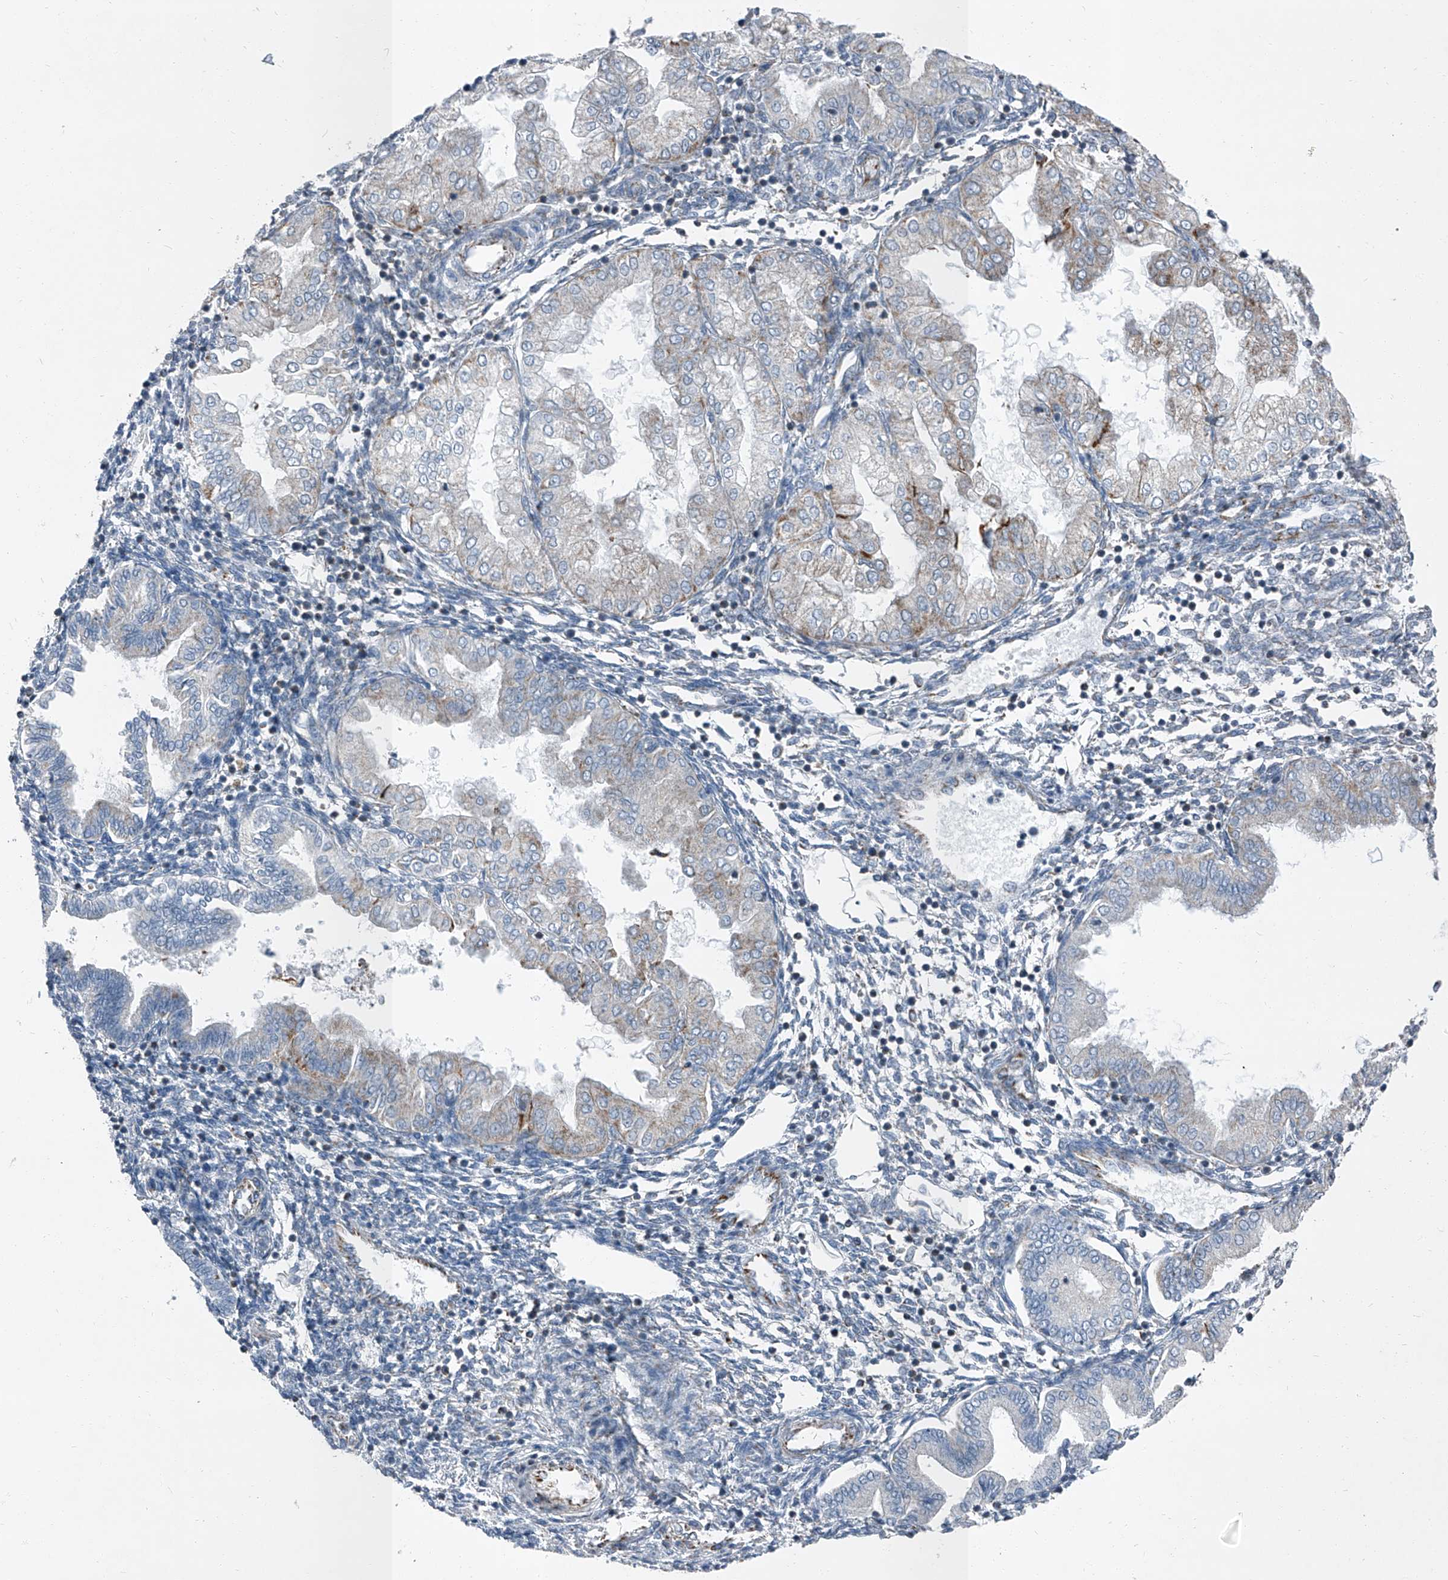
{"staining": {"intensity": "negative", "quantity": "none", "location": "none"}, "tissue": "endometrium", "cell_type": "Cells in endometrial stroma", "image_type": "normal", "snomed": [{"axis": "morphology", "description": "Normal tissue, NOS"}, {"axis": "topography", "description": "Endometrium"}], "caption": "Cells in endometrial stroma are negative for protein expression in benign human endometrium. (Stains: DAB (3,3'-diaminobenzidine) immunohistochemistry (IHC) with hematoxylin counter stain, Microscopy: brightfield microscopy at high magnification).", "gene": "CHRNA7", "patient": {"sex": "female", "age": 53}}